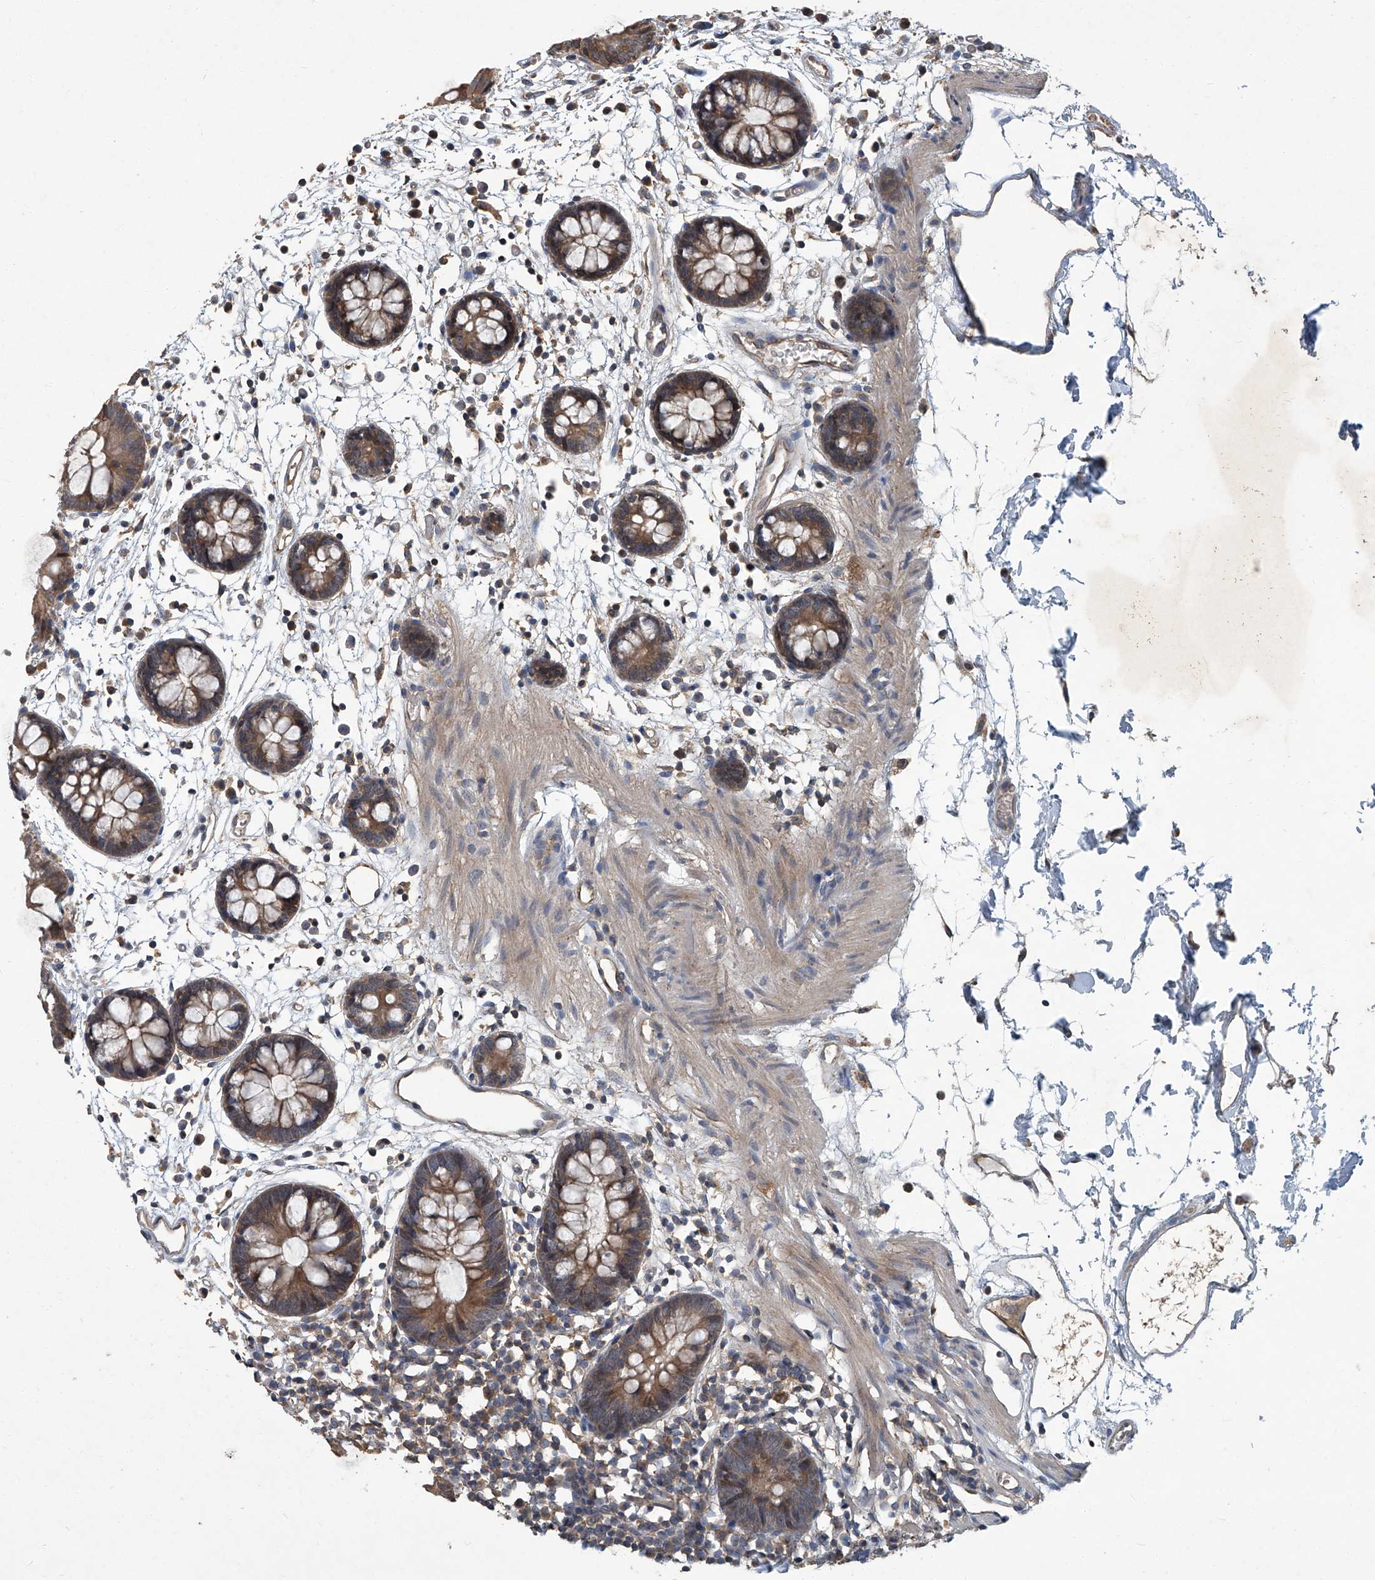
{"staining": {"intensity": "negative", "quantity": "none", "location": "none"}, "tissue": "colon", "cell_type": "Endothelial cells", "image_type": "normal", "snomed": [{"axis": "morphology", "description": "Normal tissue, NOS"}, {"axis": "topography", "description": "Colon"}], "caption": "A photomicrograph of human colon is negative for staining in endothelial cells. Brightfield microscopy of immunohistochemistry (IHC) stained with DAB (brown) and hematoxylin (blue), captured at high magnification.", "gene": "ANKRD34A", "patient": {"sex": "male", "age": 56}}